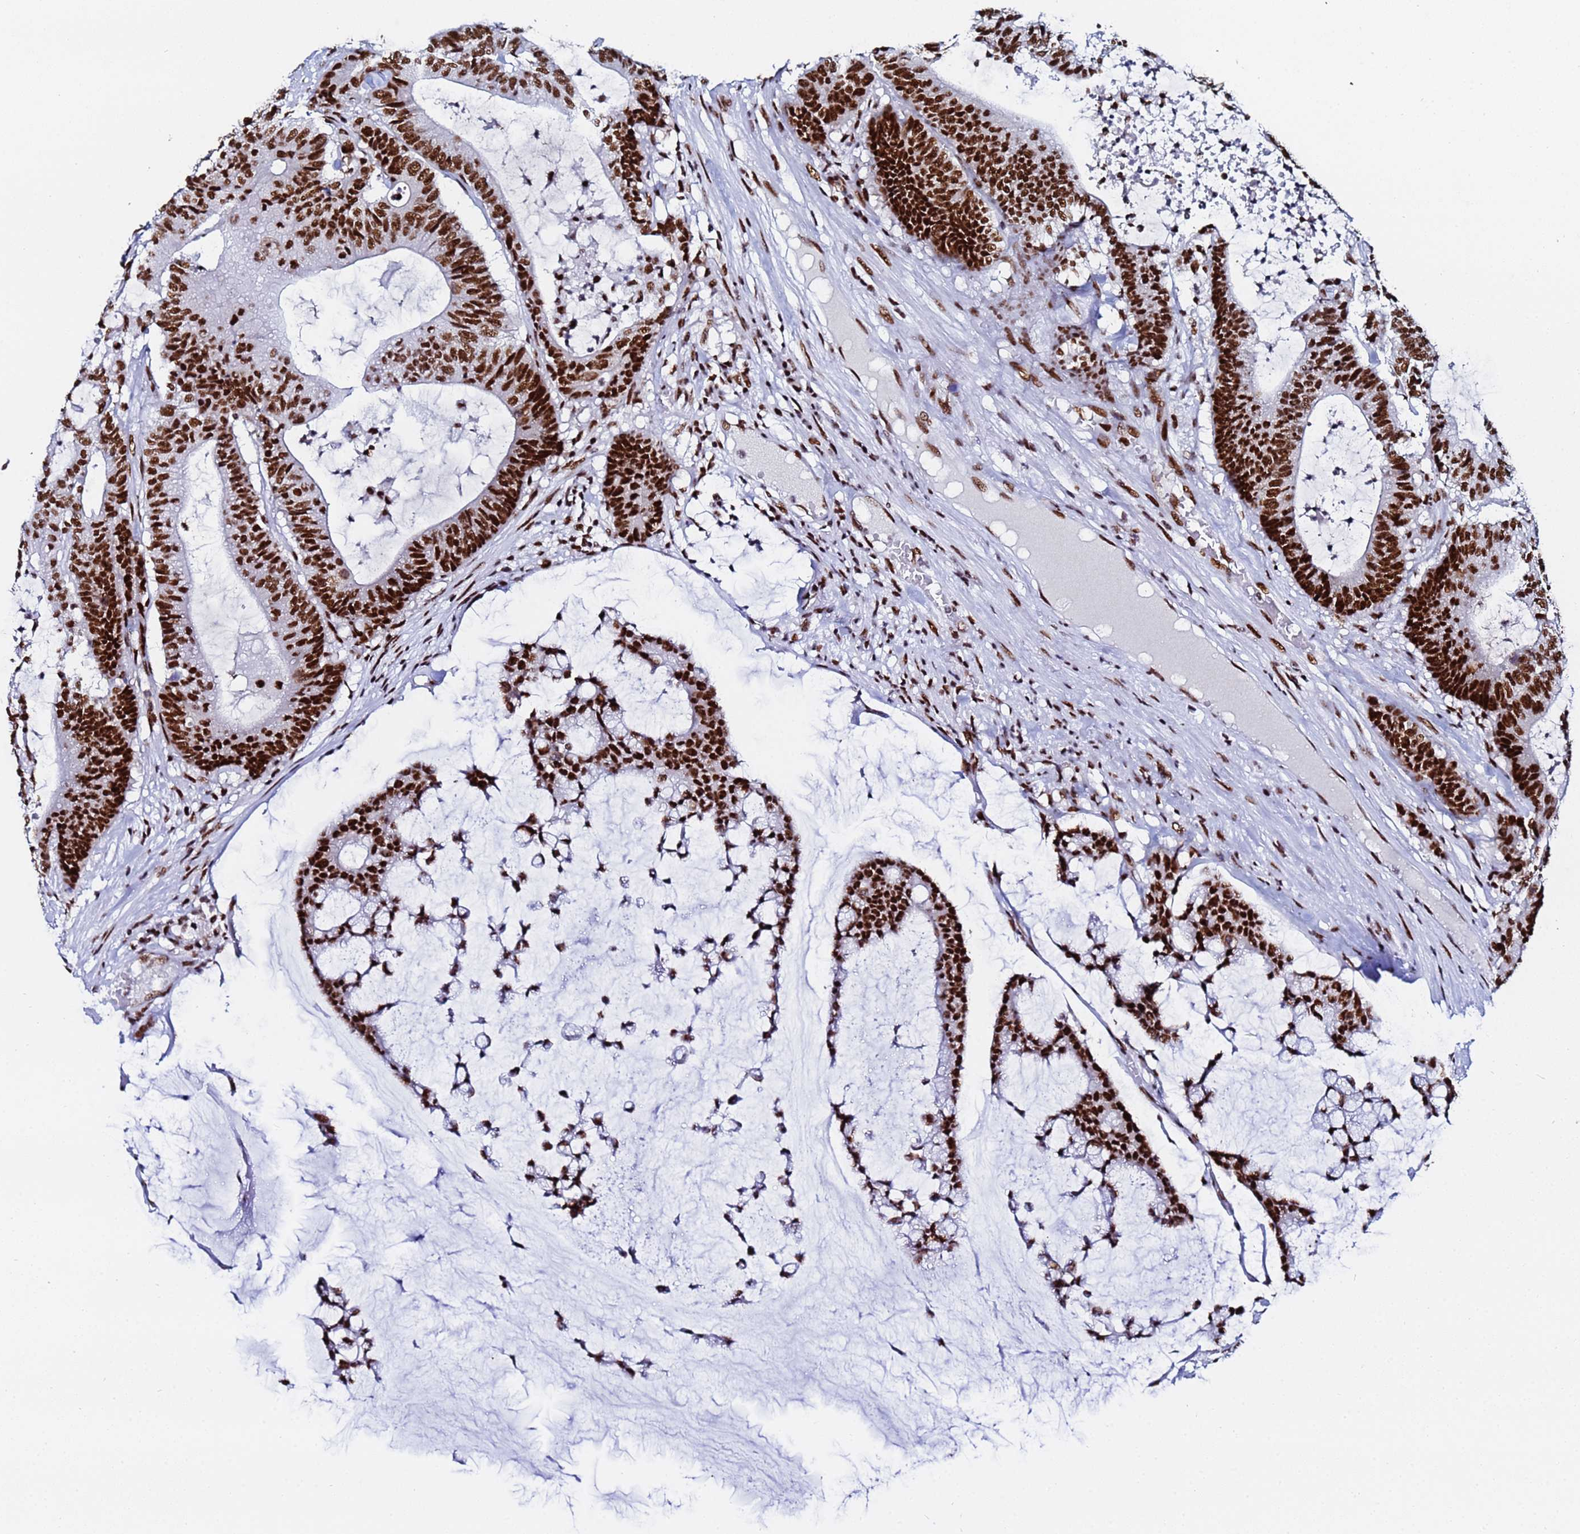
{"staining": {"intensity": "strong", "quantity": ">75%", "location": "nuclear"}, "tissue": "colorectal cancer", "cell_type": "Tumor cells", "image_type": "cancer", "snomed": [{"axis": "morphology", "description": "Adenocarcinoma, NOS"}, {"axis": "topography", "description": "Colon"}], "caption": "This is an image of immunohistochemistry staining of colorectal cancer, which shows strong positivity in the nuclear of tumor cells.", "gene": "SNRPA1", "patient": {"sex": "female", "age": 84}}